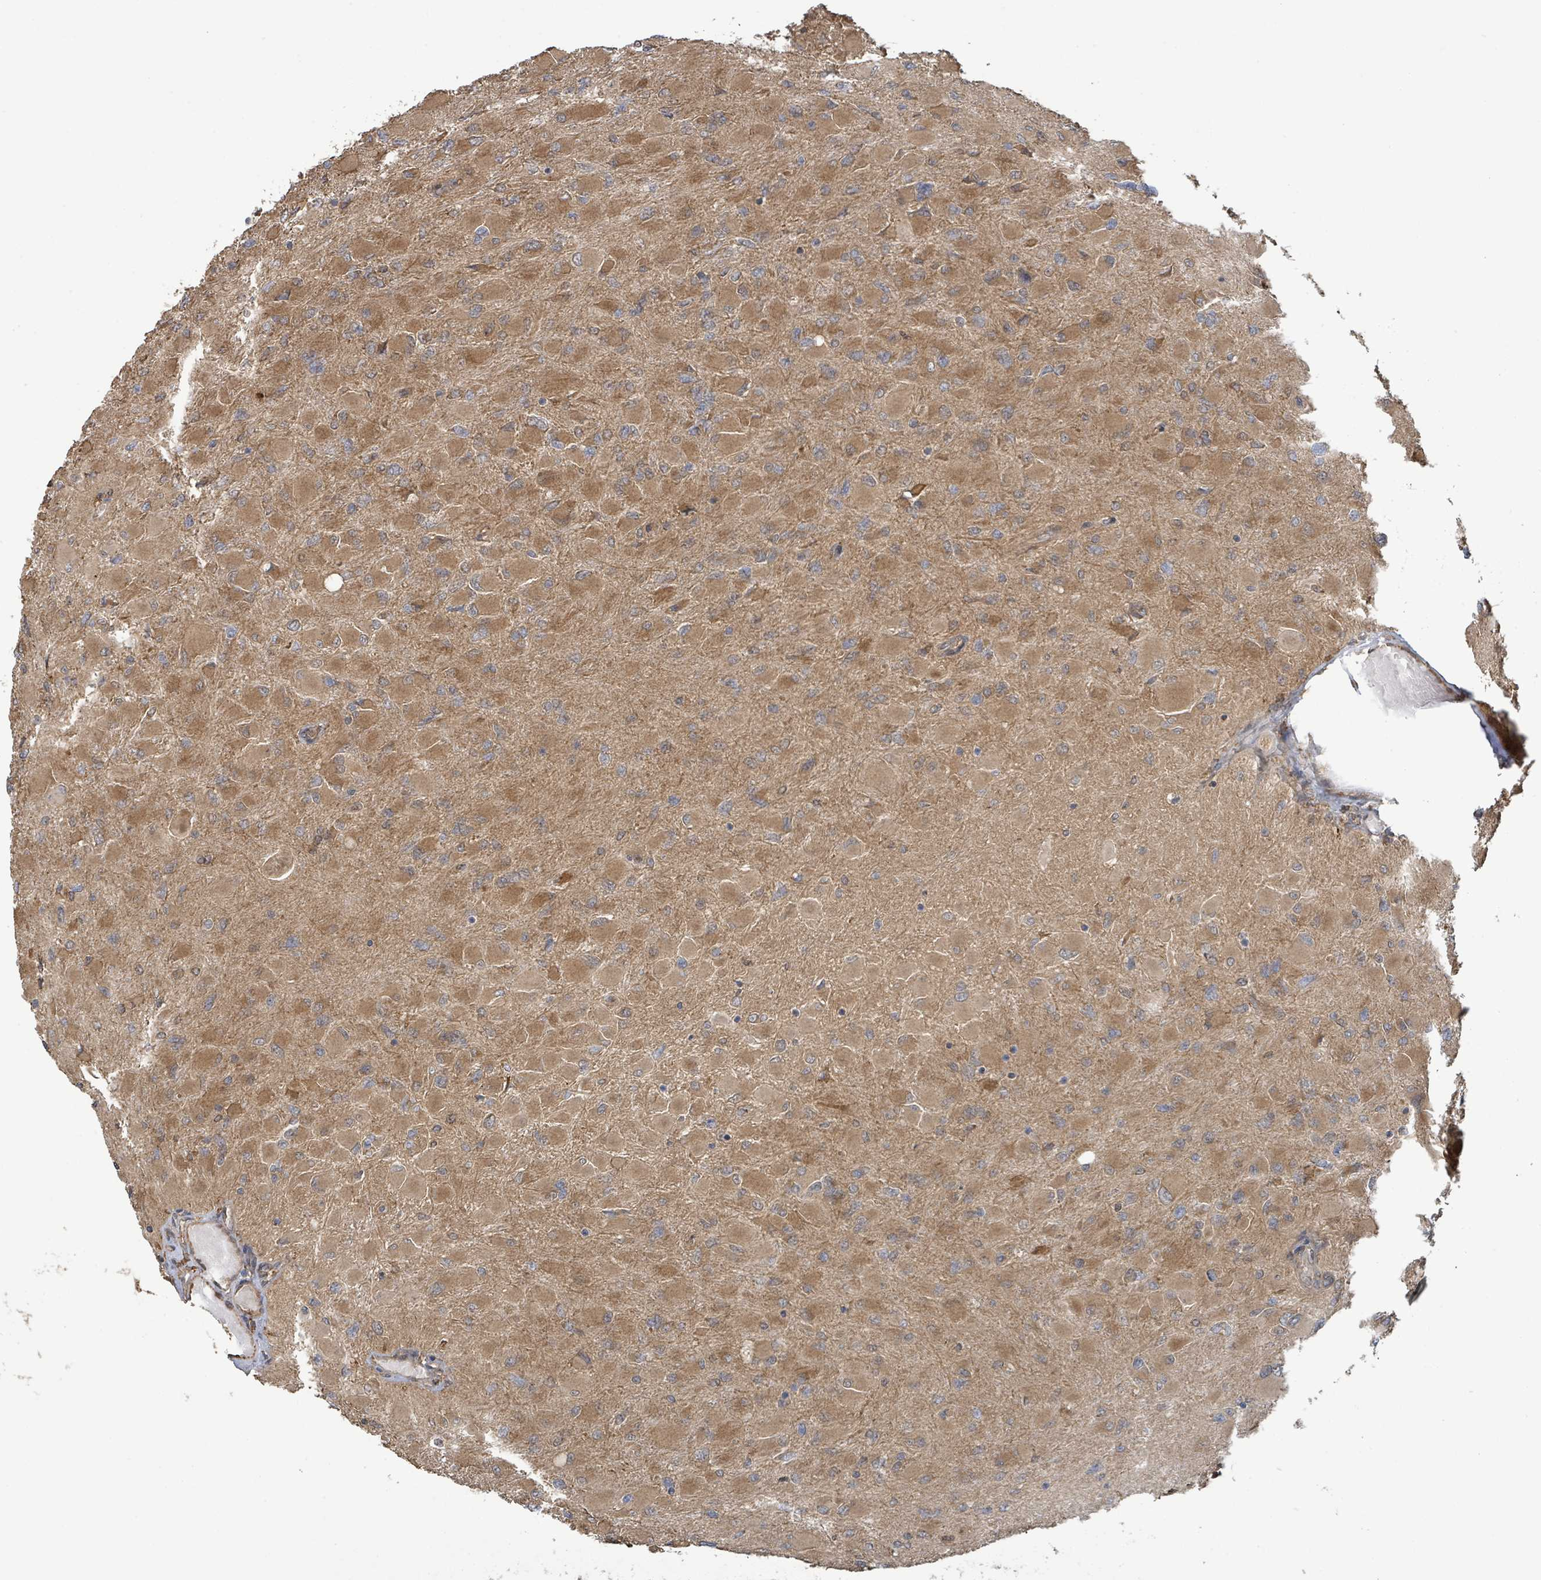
{"staining": {"intensity": "moderate", "quantity": ">75%", "location": "cytoplasmic/membranous"}, "tissue": "glioma", "cell_type": "Tumor cells", "image_type": "cancer", "snomed": [{"axis": "morphology", "description": "Glioma, malignant, High grade"}, {"axis": "topography", "description": "Cerebral cortex"}], "caption": "IHC staining of glioma, which displays medium levels of moderate cytoplasmic/membranous positivity in about >75% of tumor cells indicating moderate cytoplasmic/membranous protein expression. The staining was performed using DAB (3,3'-diaminobenzidine) (brown) for protein detection and nuclei were counterstained in hematoxylin (blue).", "gene": "ARPIN", "patient": {"sex": "female", "age": 36}}